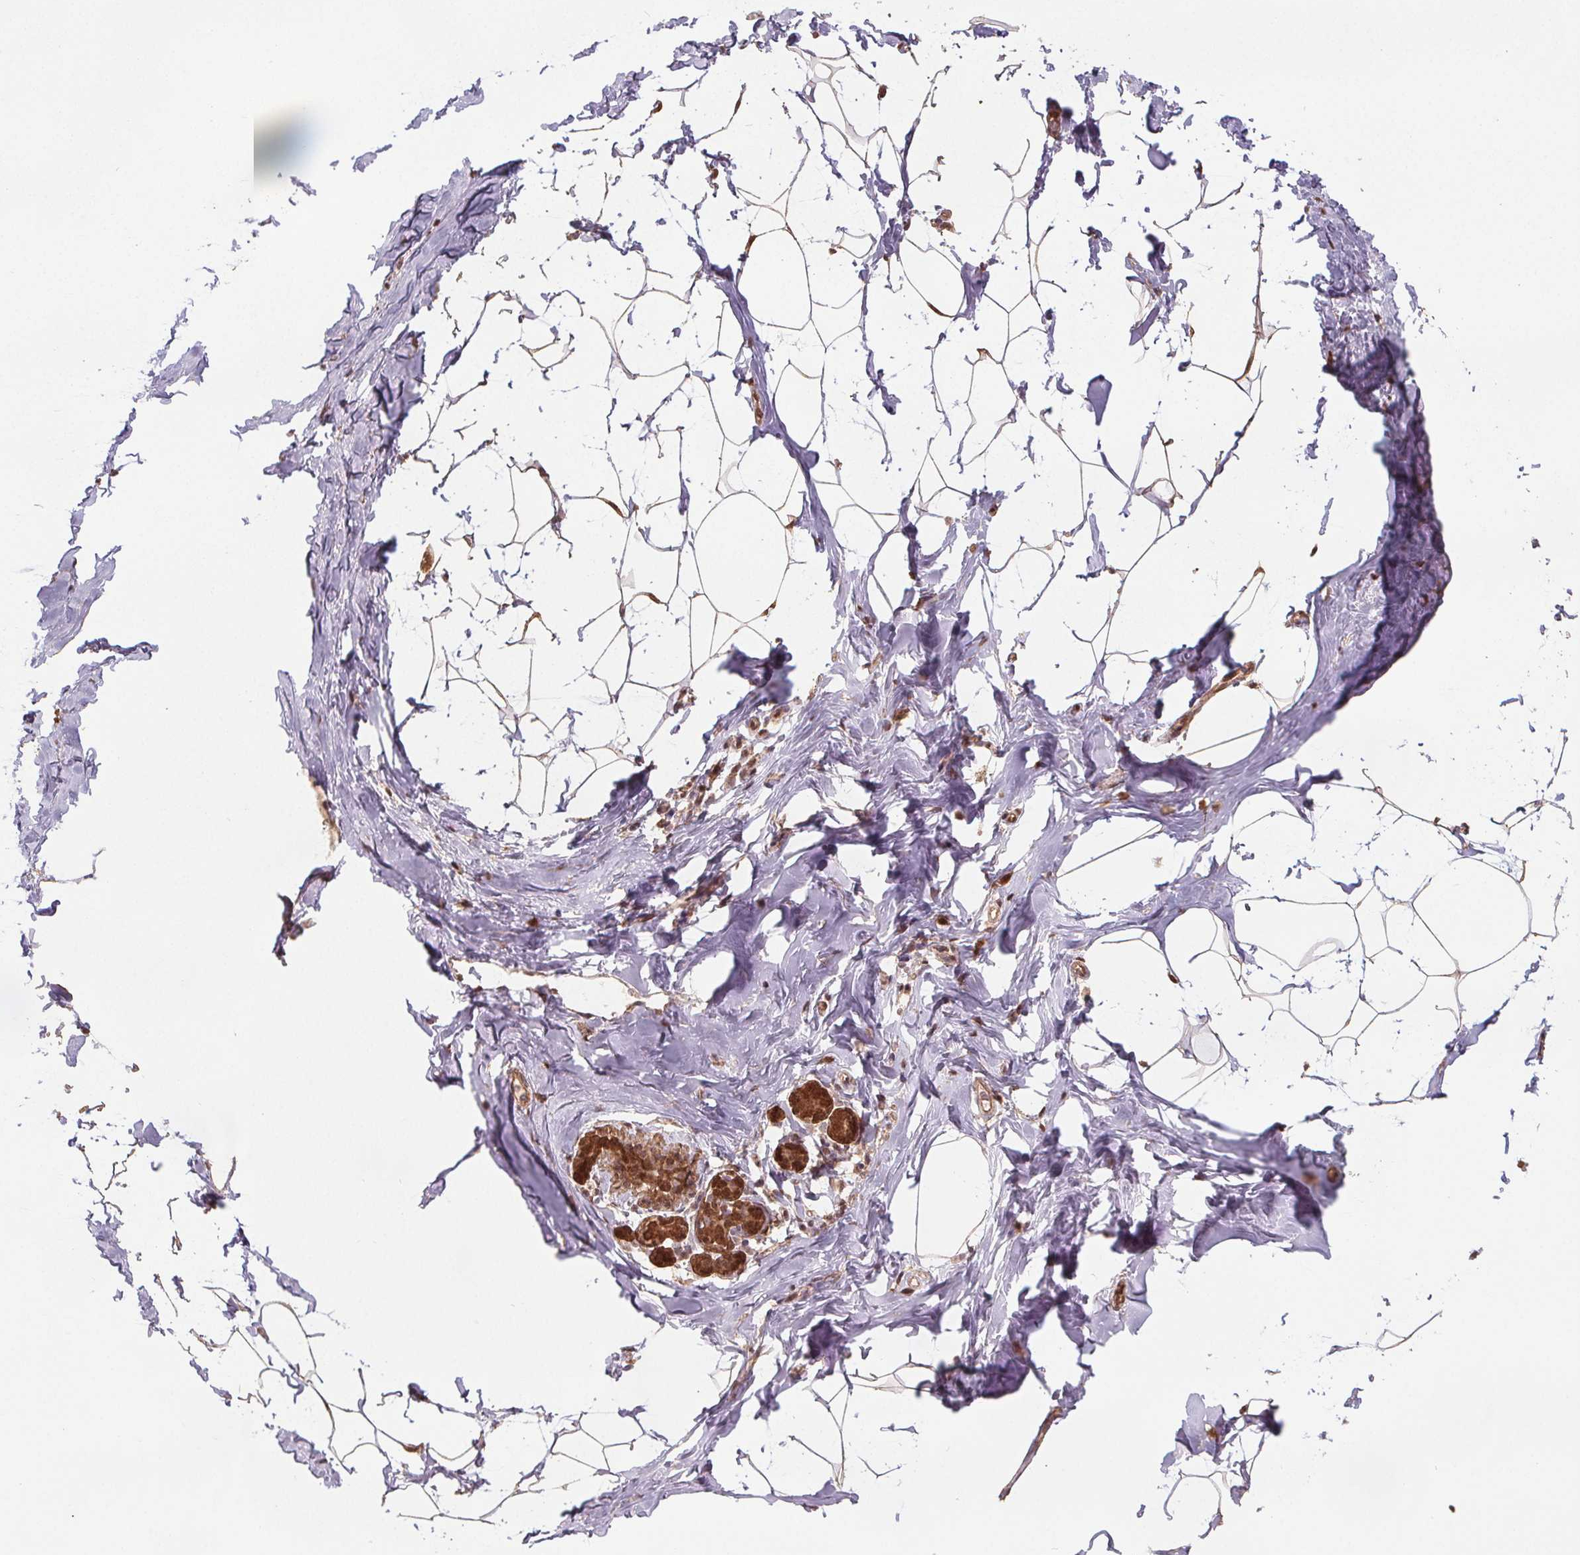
{"staining": {"intensity": "moderate", "quantity": "25%-75%", "location": "cytoplasmic/membranous,nuclear"}, "tissue": "breast", "cell_type": "Adipocytes", "image_type": "normal", "snomed": [{"axis": "morphology", "description": "Normal tissue, NOS"}, {"axis": "topography", "description": "Breast"}], "caption": "IHC histopathology image of normal breast: human breast stained using immunohistochemistry displays medium levels of moderate protein expression localized specifically in the cytoplasmic/membranous,nuclear of adipocytes, appearing as a cytoplasmic/membranous,nuclear brown color.", "gene": "ENO1", "patient": {"sex": "female", "age": 32}}